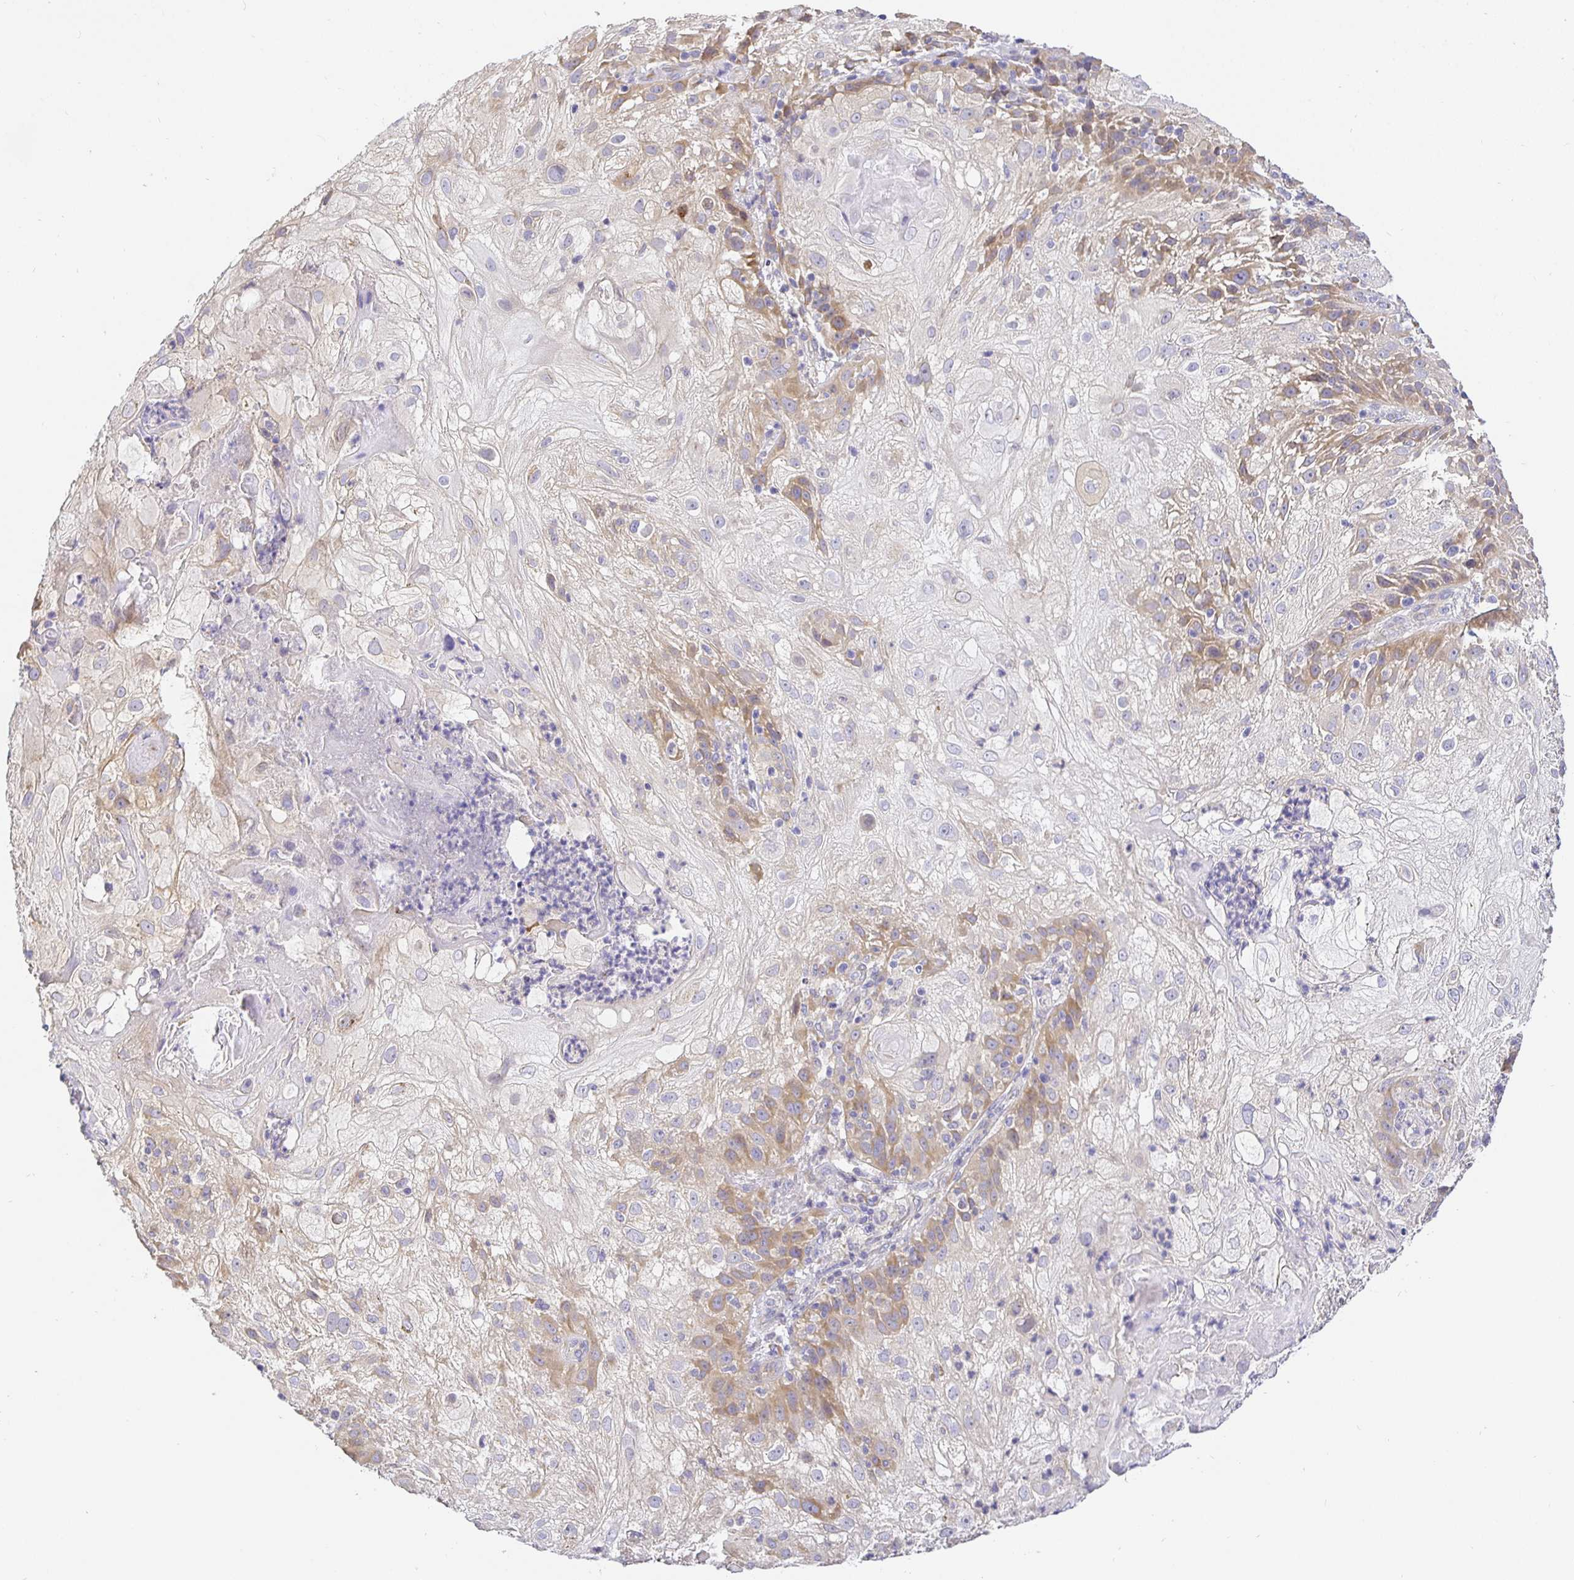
{"staining": {"intensity": "moderate", "quantity": "<25%", "location": "cytoplasmic/membranous"}, "tissue": "skin cancer", "cell_type": "Tumor cells", "image_type": "cancer", "snomed": [{"axis": "morphology", "description": "Normal tissue, NOS"}, {"axis": "morphology", "description": "Squamous cell carcinoma, NOS"}, {"axis": "topography", "description": "Skin"}], "caption": "Brown immunohistochemical staining in skin cancer exhibits moderate cytoplasmic/membranous positivity in about <25% of tumor cells. (IHC, brightfield microscopy, high magnification).", "gene": "OPALIN", "patient": {"sex": "female", "age": 83}}